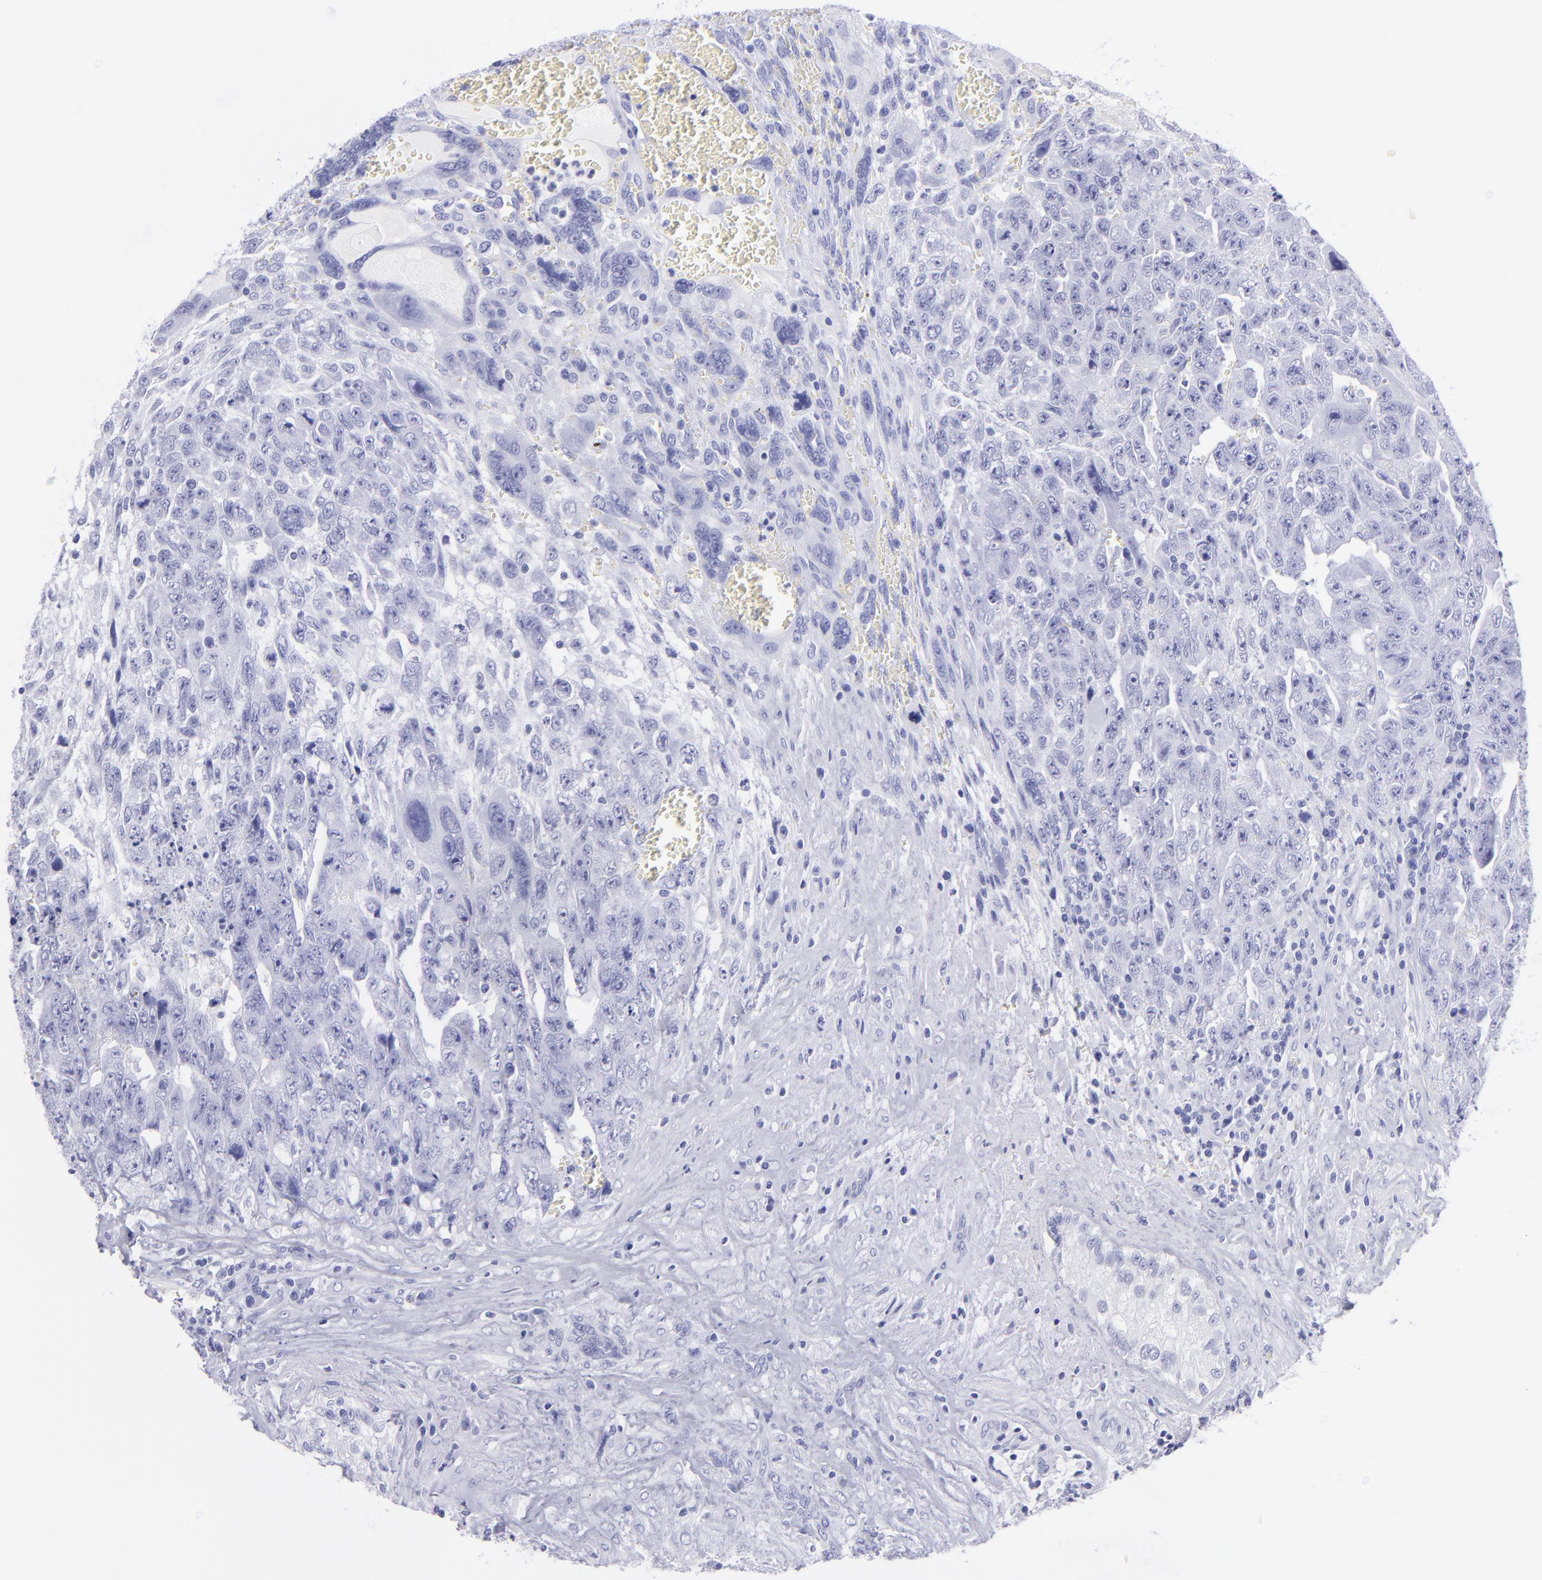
{"staining": {"intensity": "negative", "quantity": "none", "location": "none"}, "tissue": "testis cancer", "cell_type": "Tumor cells", "image_type": "cancer", "snomed": [{"axis": "morphology", "description": "Carcinoma, Embryonal, NOS"}, {"axis": "topography", "description": "Testis"}], "caption": "High magnification brightfield microscopy of embryonal carcinoma (testis) stained with DAB (brown) and counterstained with hematoxylin (blue): tumor cells show no significant expression.", "gene": "PIP", "patient": {"sex": "male", "age": 28}}